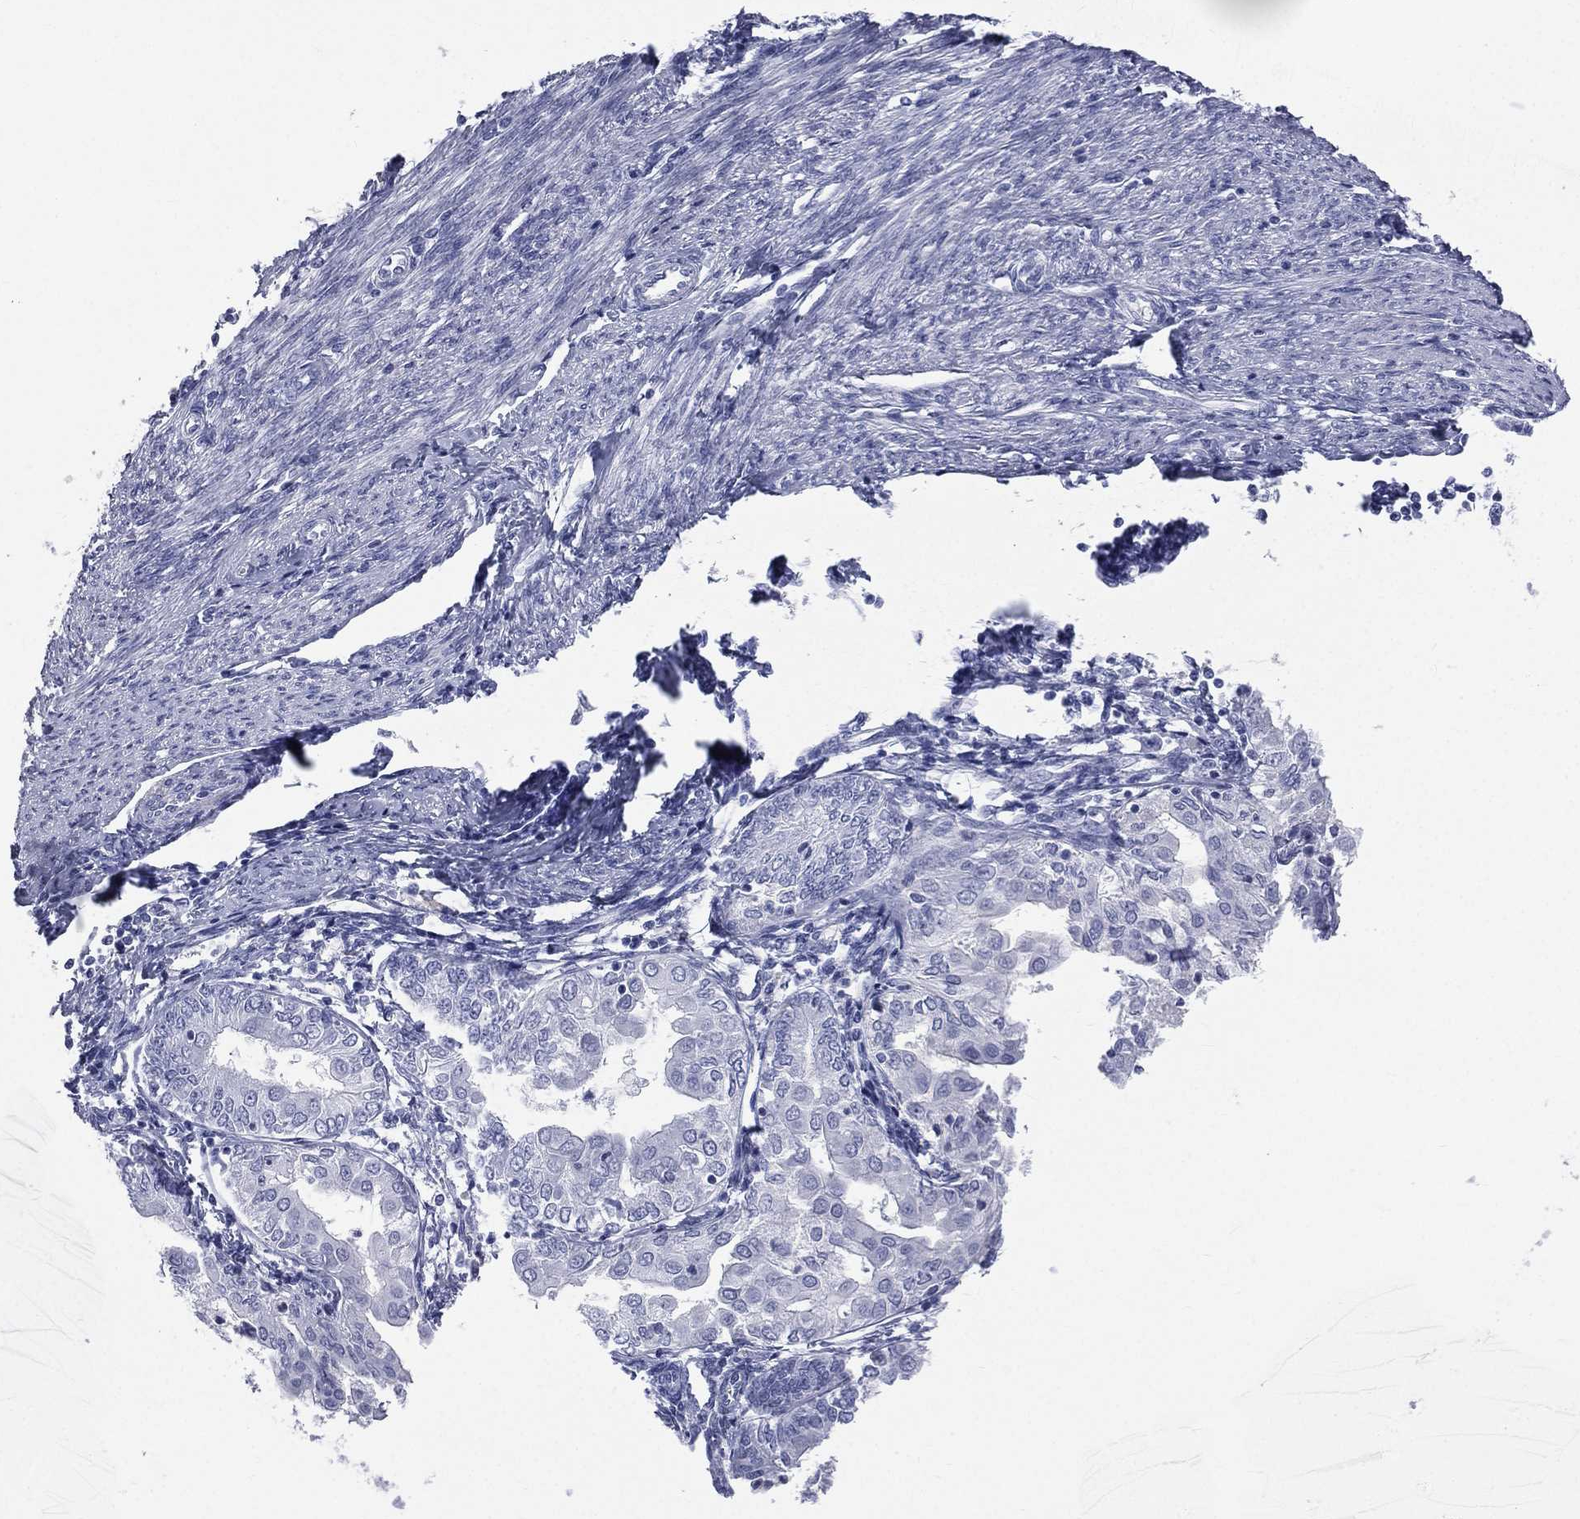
{"staining": {"intensity": "negative", "quantity": "none", "location": "none"}, "tissue": "endometrial cancer", "cell_type": "Tumor cells", "image_type": "cancer", "snomed": [{"axis": "morphology", "description": "Adenocarcinoma, NOS"}, {"axis": "topography", "description": "Endometrium"}], "caption": "Tumor cells are negative for protein expression in human endometrial adenocarcinoma.", "gene": "HP", "patient": {"sex": "female", "age": 68}}